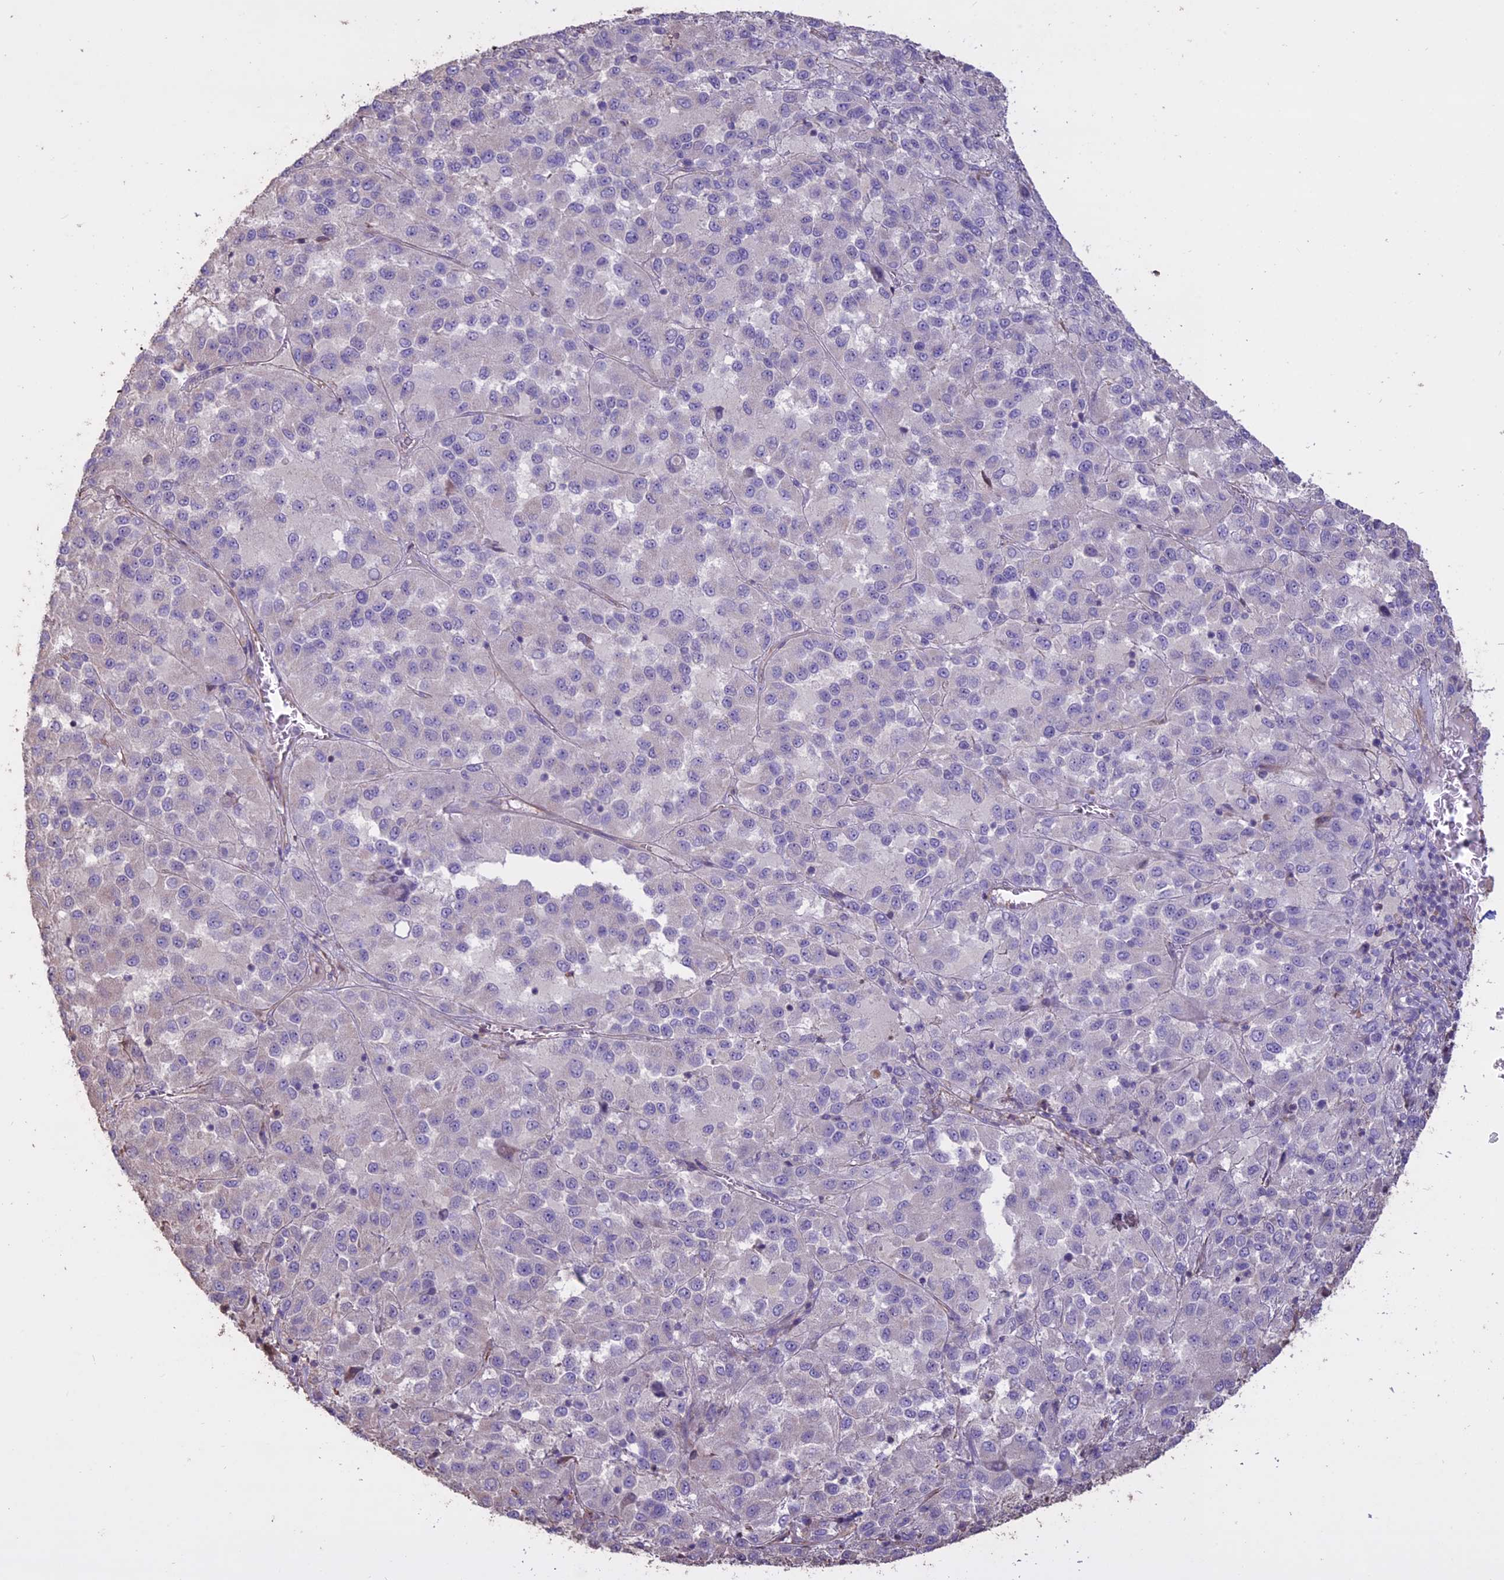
{"staining": {"intensity": "negative", "quantity": "none", "location": "none"}, "tissue": "melanoma", "cell_type": "Tumor cells", "image_type": "cancer", "snomed": [{"axis": "morphology", "description": "Malignant melanoma, Metastatic site"}, {"axis": "topography", "description": "Lung"}], "caption": "Tumor cells show no significant protein positivity in melanoma.", "gene": "CCDC148", "patient": {"sex": "male", "age": 64}}